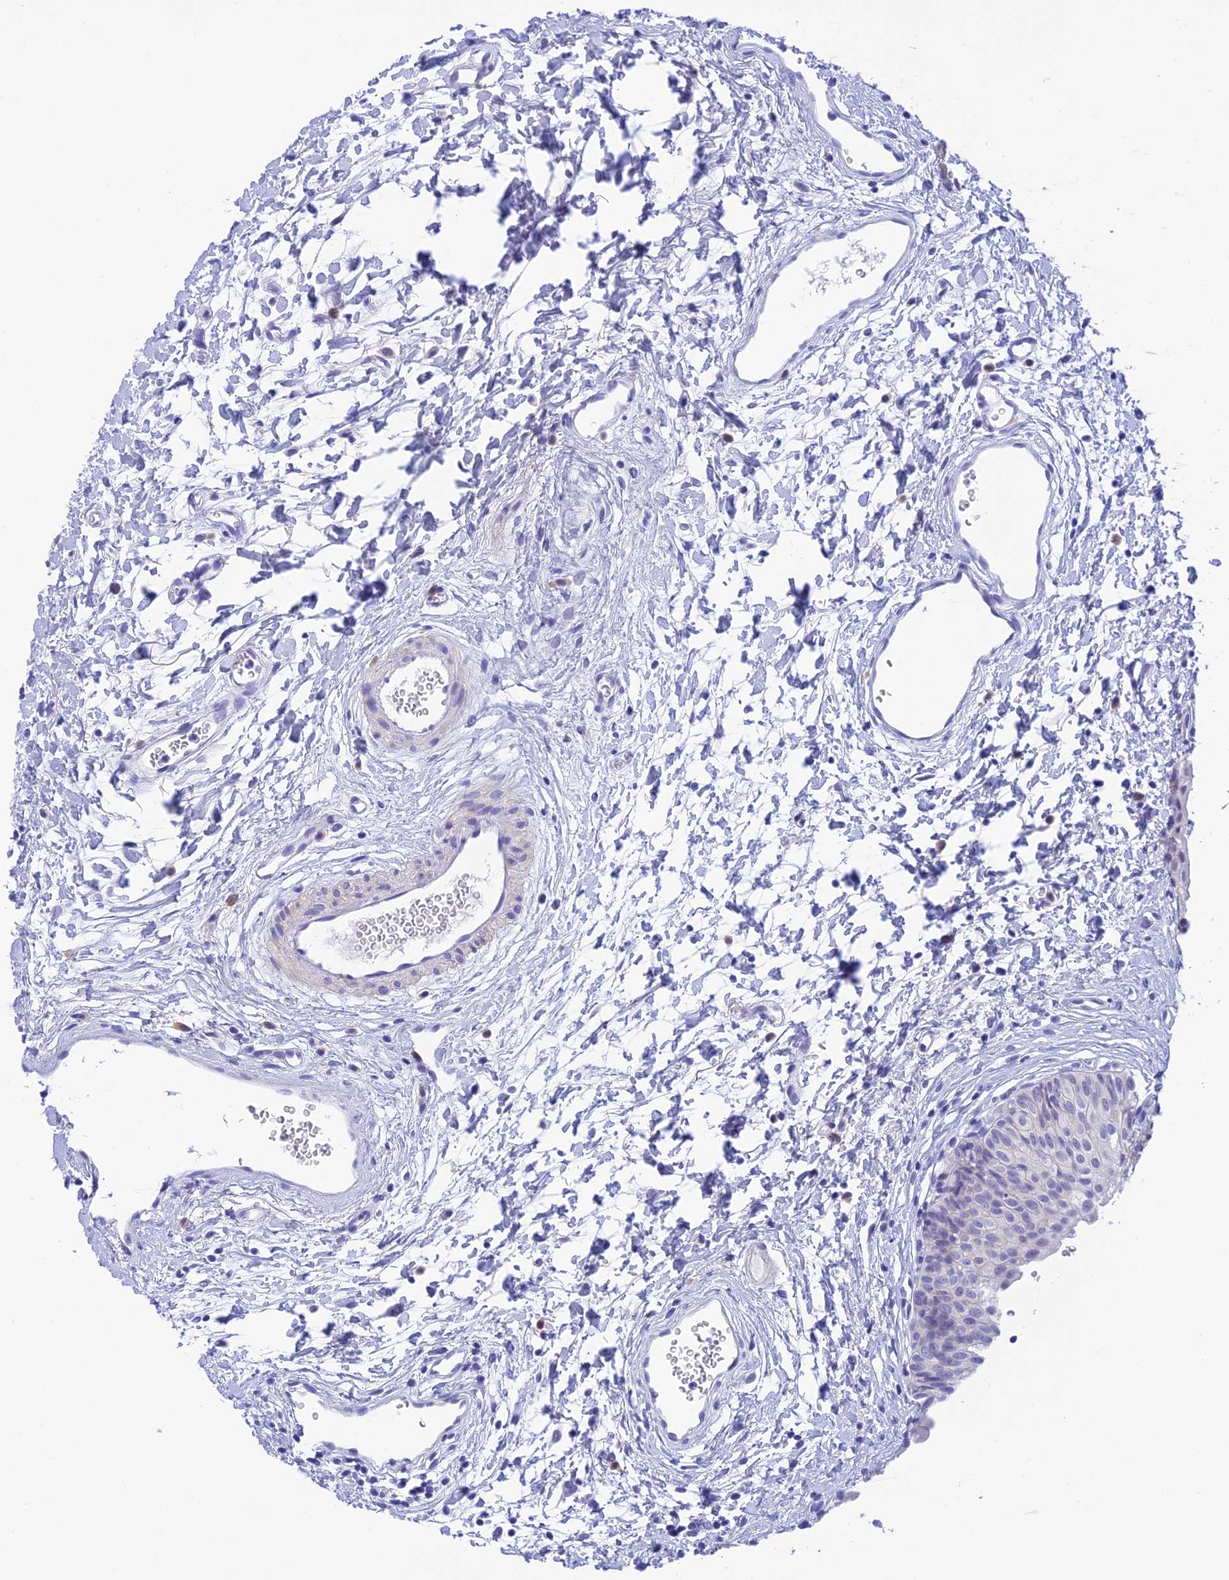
{"staining": {"intensity": "negative", "quantity": "none", "location": "none"}, "tissue": "urinary bladder", "cell_type": "Urothelial cells", "image_type": "normal", "snomed": [{"axis": "morphology", "description": "Normal tissue, NOS"}, {"axis": "topography", "description": "Urinary bladder"}], "caption": "Urothelial cells show no significant expression in benign urinary bladder. Nuclei are stained in blue.", "gene": "KDELR3", "patient": {"sex": "male", "age": 51}}